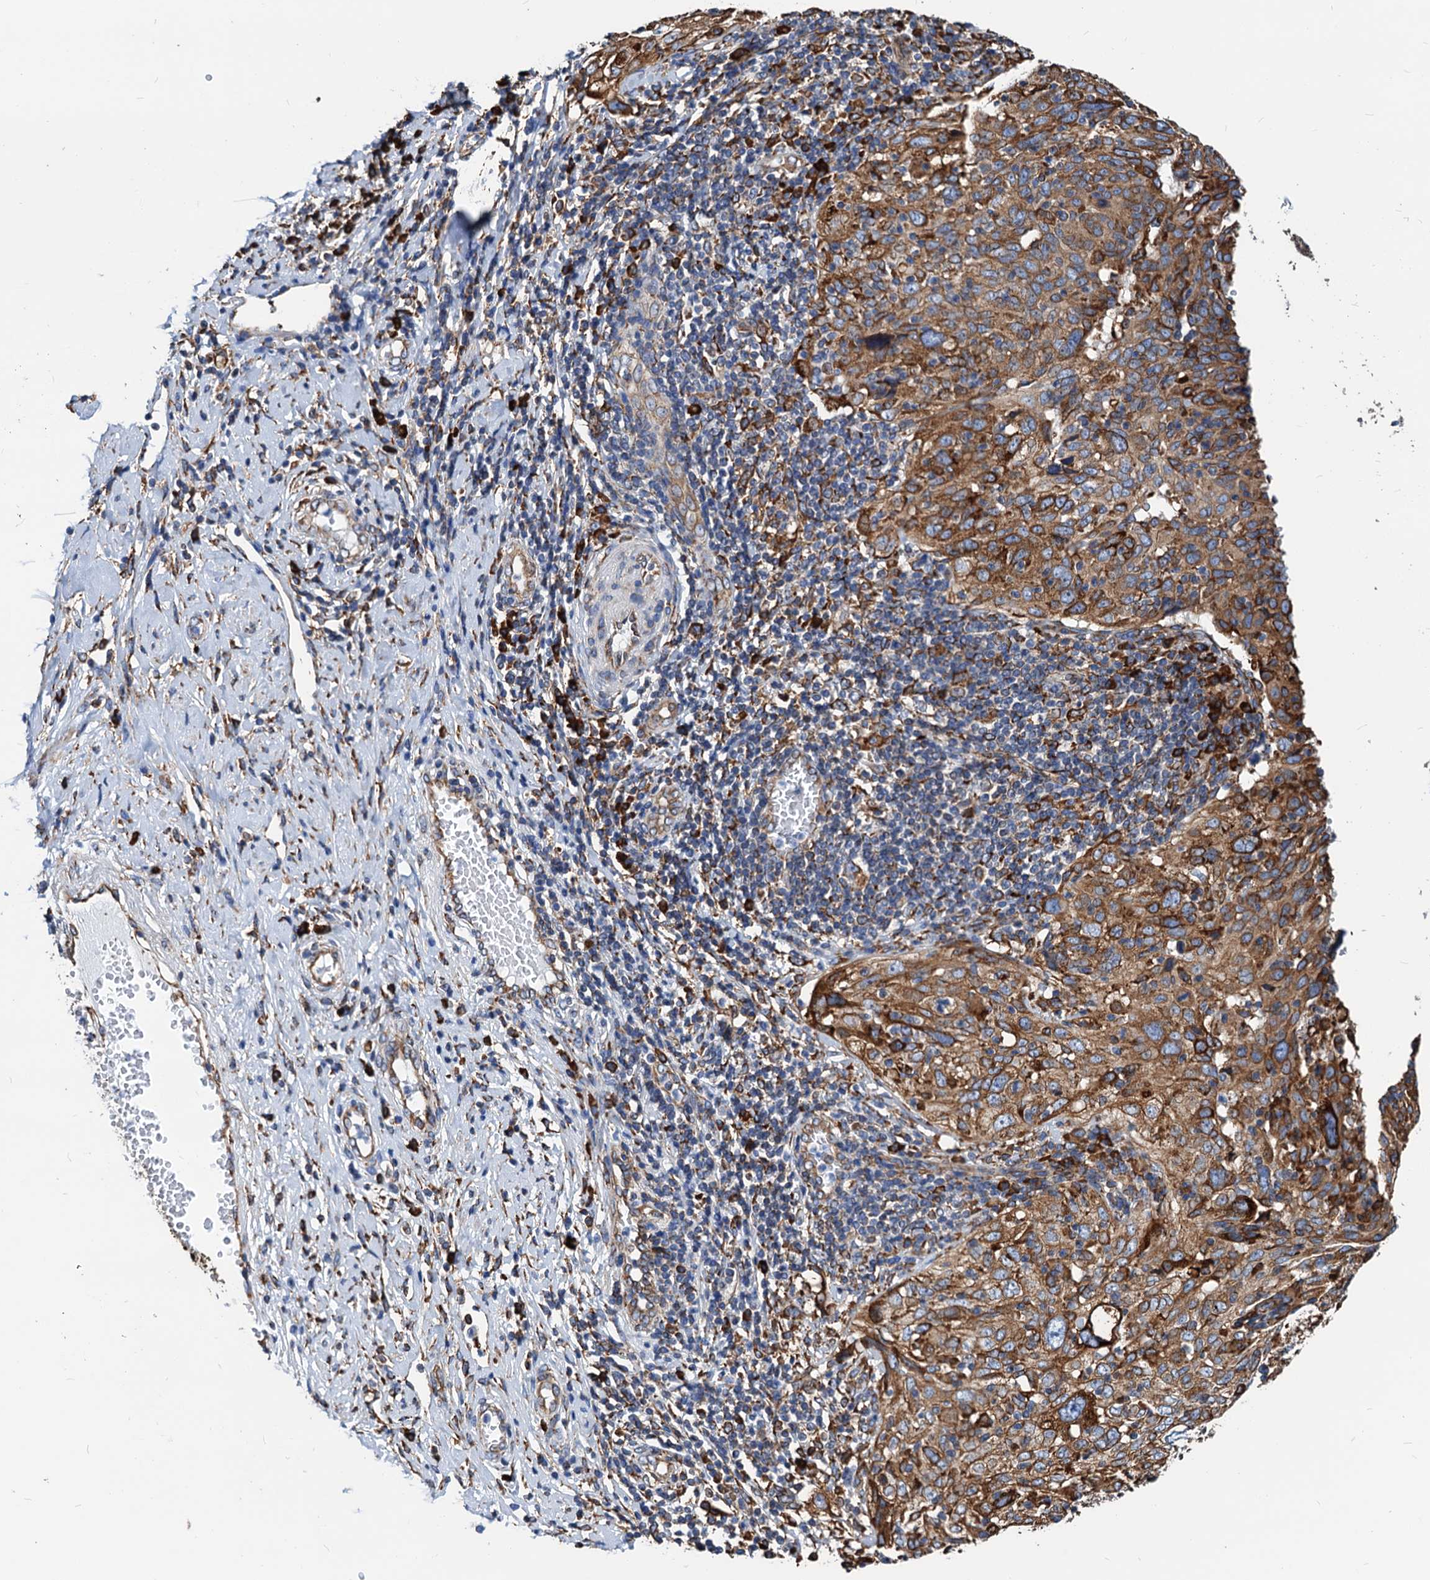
{"staining": {"intensity": "moderate", "quantity": ">75%", "location": "cytoplasmic/membranous"}, "tissue": "cervical cancer", "cell_type": "Tumor cells", "image_type": "cancer", "snomed": [{"axis": "morphology", "description": "Squamous cell carcinoma, NOS"}, {"axis": "topography", "description": "Cervix"}], "caption": "IHC image of human cervical cancer stained for a protein (brown), which demonstrates medium levels of moderate cytoplasmic/membranous staining in about >75% of tumor cells.", "gene": "HSPA5", "patient": {"sex": "female", "age": 31}}